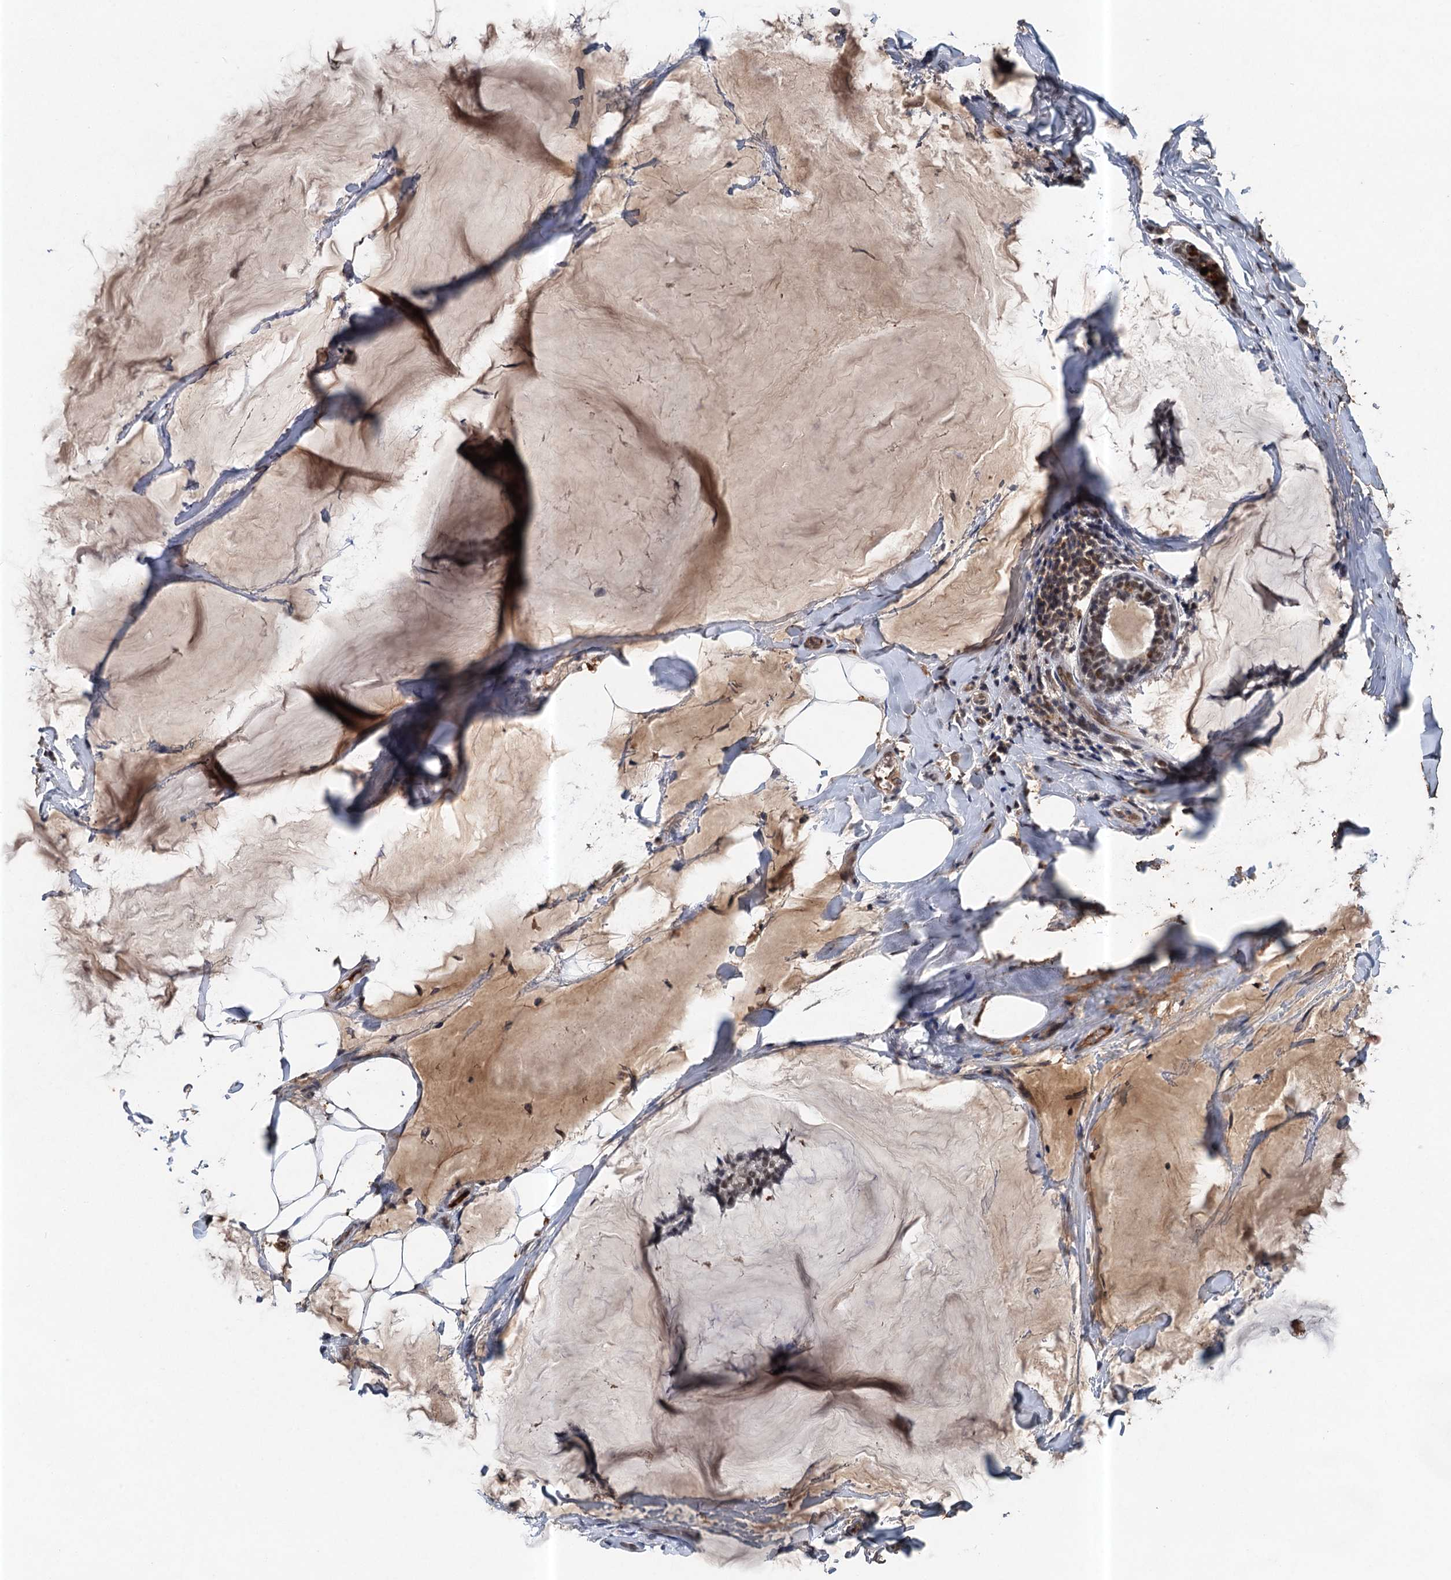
{"staining": {"intensity": "weak", "quantity": "25%-75%", "location": "nuclear"}, "tissue": "breast cancer", "cell_type": "Tumor cells", "image_type": "cancer", "snomed": [{"axis": "morphology", "description": "Duct carcinoma"}, {"axis": "topography", "description": "Breast"}], "caption": "Weak nuclear protein staining is seen in about 25%-75% of tumor cells in invasive ductal carcinoma (breast). Ihc stains the protein of interest in brown and the nuclei are stained blue.", "gene": "CSTF3", "patient": {"sex": "female", "age": 93}}